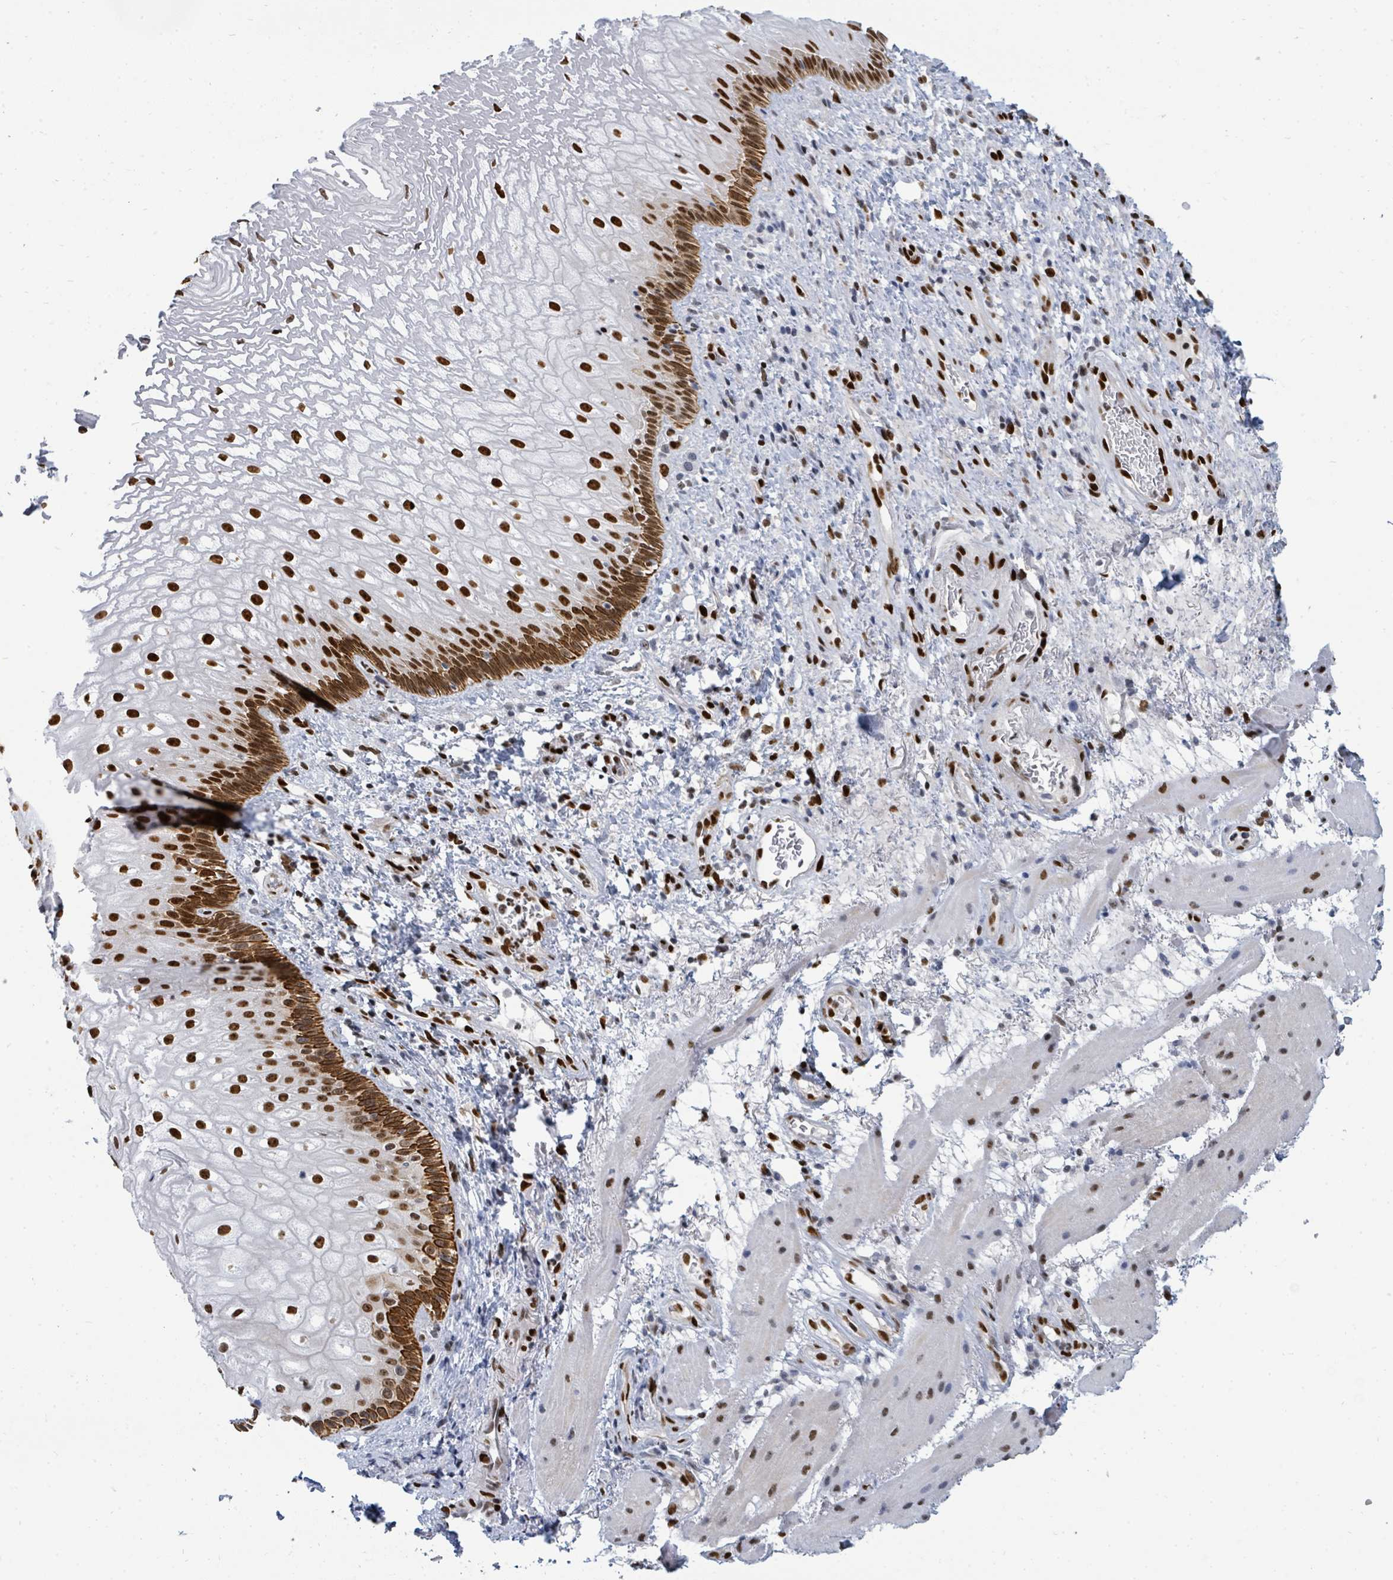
{"staining": {"intensity": "strong", "quantity": ">75%", "location": "cytoplasmic/membranous,nuclear"}, "tissue": "esophagus", "cell_type": "Squamous epithelial cells", "image_type": "normal", "snomed": [{"axis": "morphology", "description": "Normal tissue, NOS"}, {"axis": "topography", "description": "Esophagus"}], "caption": "Protein staining reveals strong cytoplasmic/membranous,nuclear staining in about >75% of squamous epithelial cells in normal esophagus.", "gene": "SUMO2", "patient": {"sex": "female", "age": 75}}